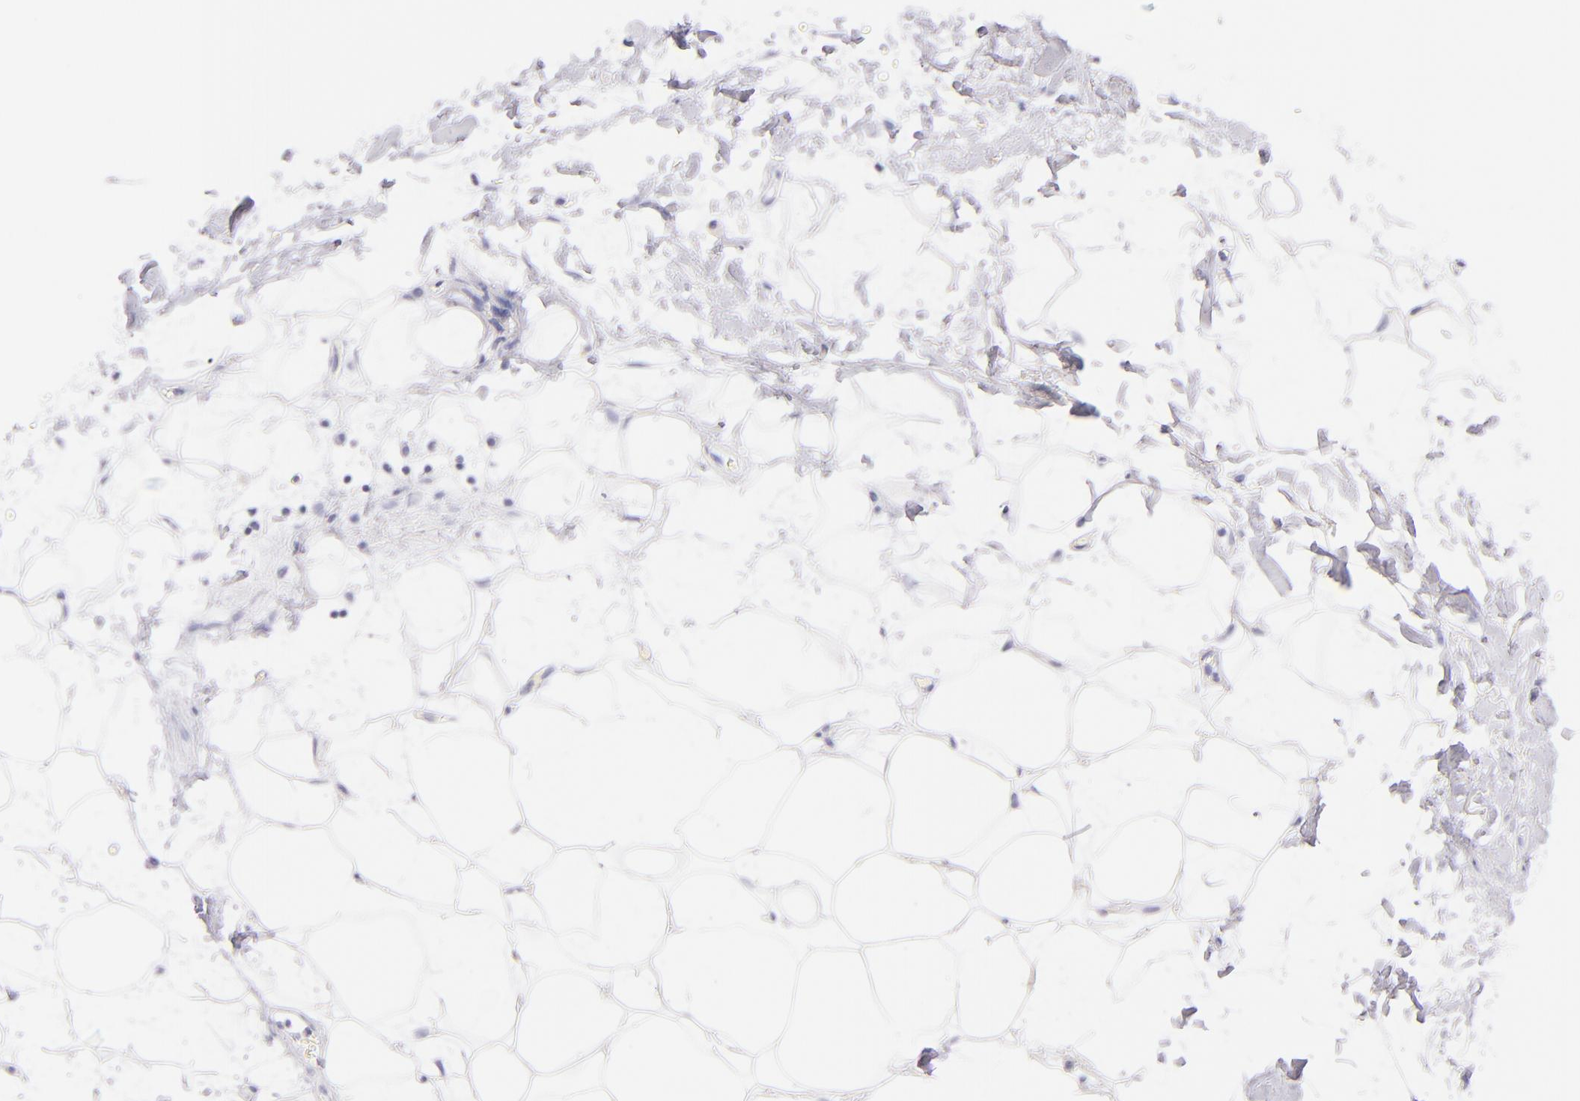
{"staining": {"intensity": "negative", "quantity": "none", "location": "none"}, "tissue": "adipose tissue", "cell_type": "Adipocytes", "image_type": "normal", "snomed": [{"axis": "morphology", "description": "Normal tissue, NOS"}, {"axis": "topography", "description": "Soft tissue"}], "caption": "Immunohistochemistry of normal adipose tissue reveals no expression in adipocytes. (DAB (3,3'-diaminobenzidine) immunohistochemistry visualized using brightfield microscopy, high magnification).", "gene": "SDC1", "patient": {"sex": "male", "age": 72}}